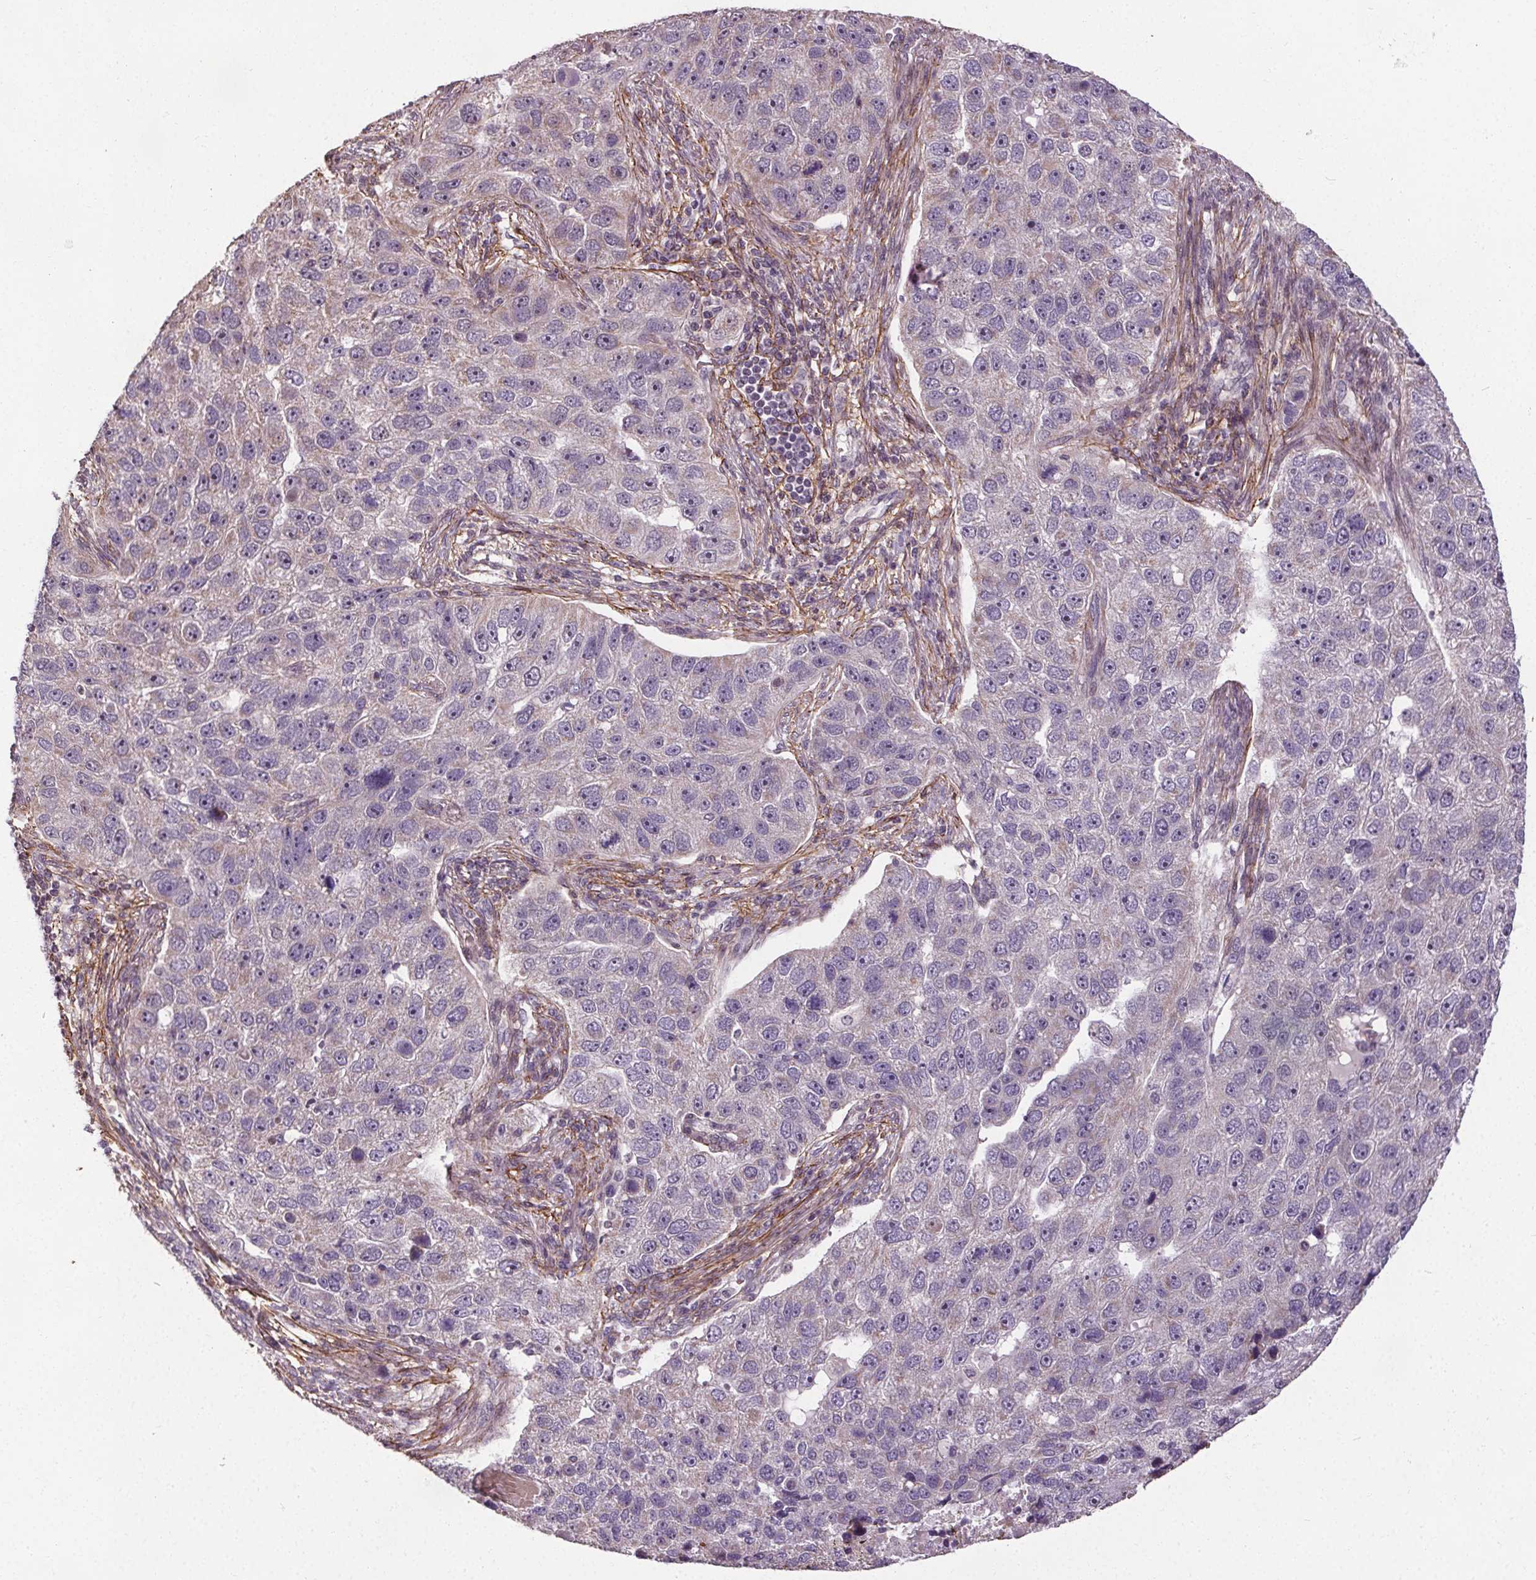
{"staining": {"intensity": "negative", "quantity": "none", "location": "none"}, "tissue": "pancreatic cancer", "cell_type": "Tumor cells", "image_type": "cancer", "snomed": [{"axis": "morphology", "description": "Adenocarcinoma, NOS"}, {"axis": "topography", "description": "Pancreas"}], "caption": "Immunohistochemistry (IHC) photomicrograph of pancreatic cancer stained for a protein (brown), which displays no positivity in tumor cells. Nuclei are stained in blue.", "gene": "KIAA0232", "patient": {"sex": "female", "age": 61}}